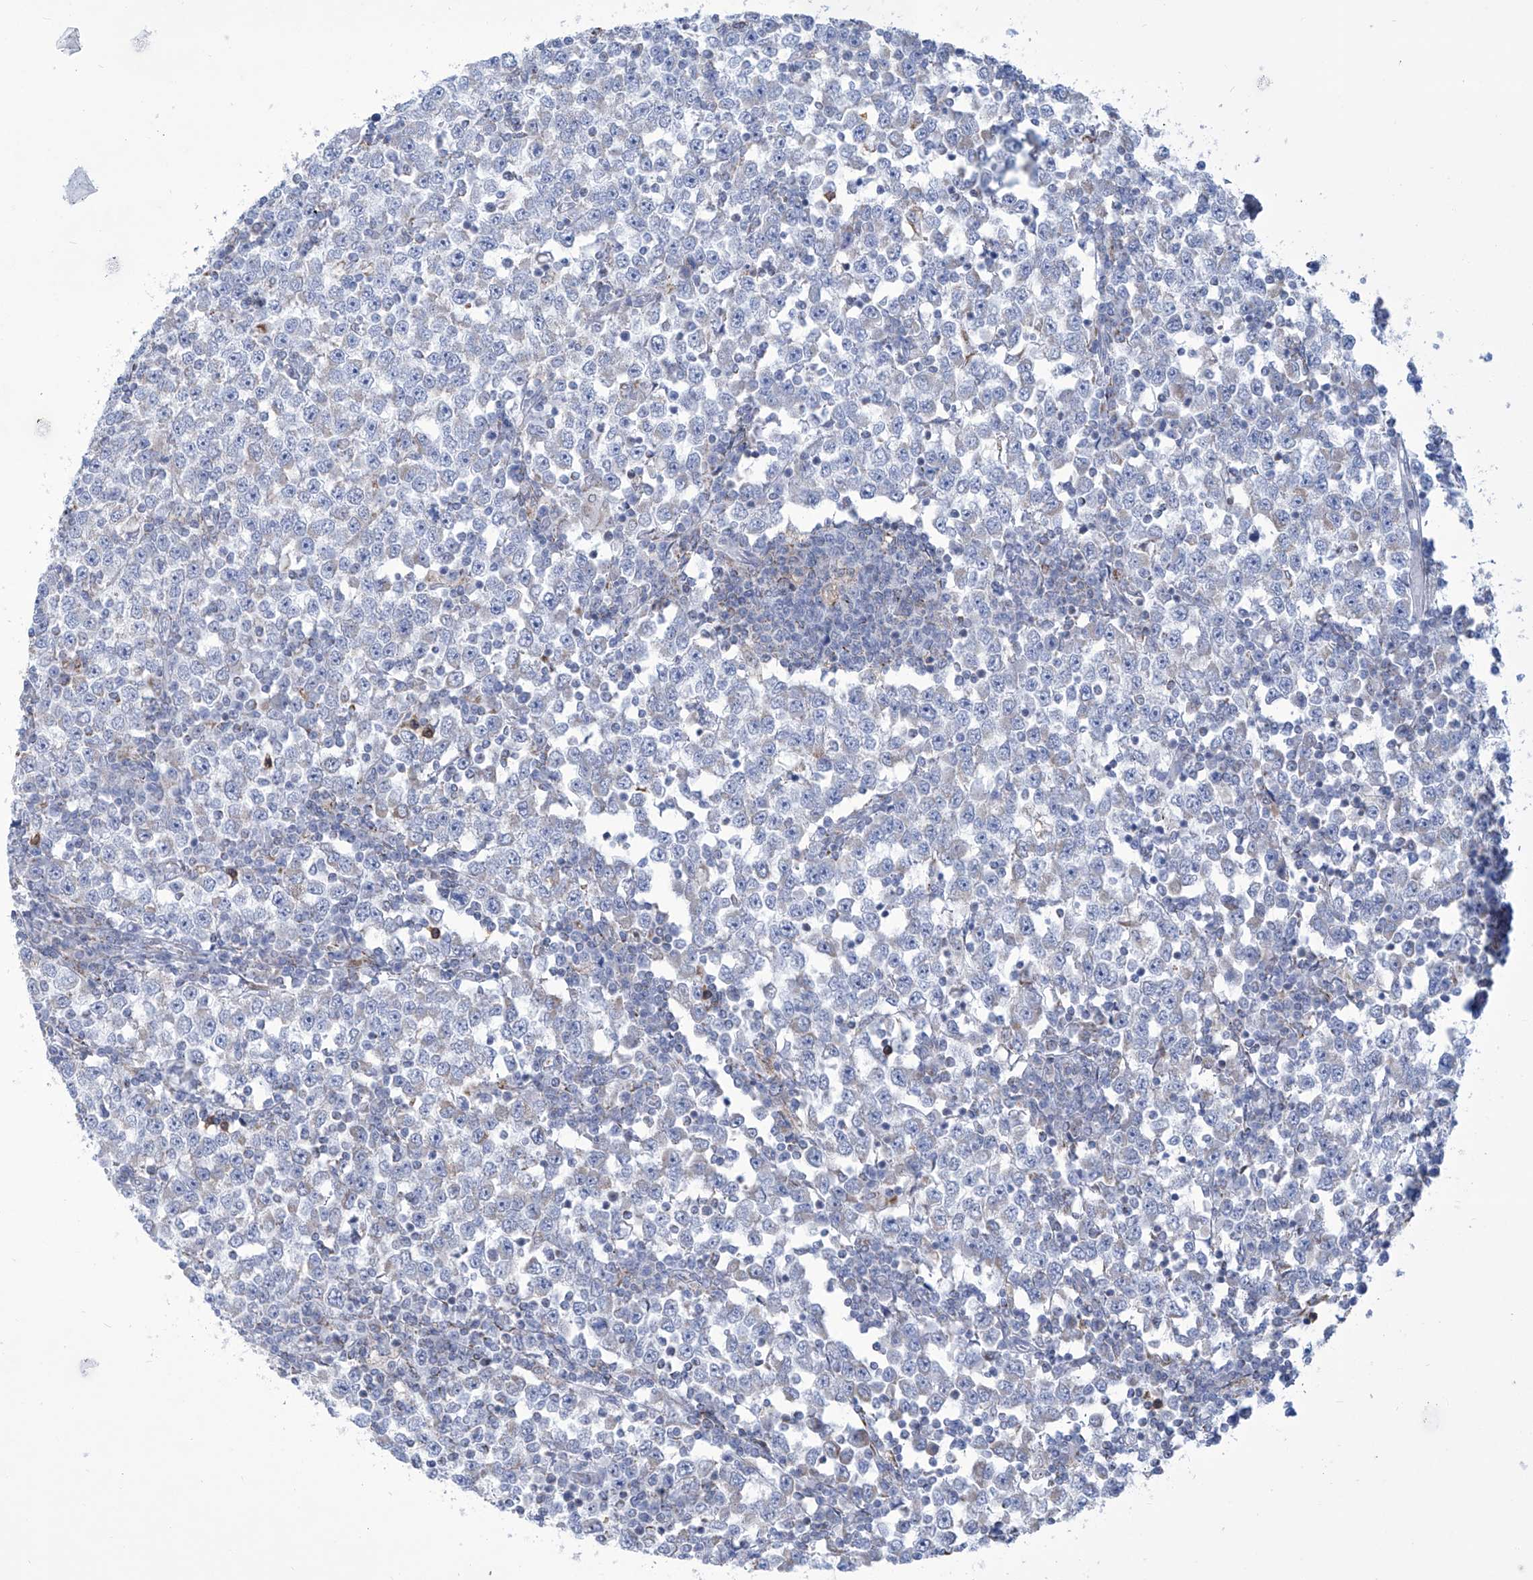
{"staining": {"intensity": "negative", "quantity": "none", "location": "none"}, "tissue": "testis cancer", "cell_type": "Tumor cells", "image_type": "cancer", "snomed": [{"axis": "morphology", "description": "Seminoma, NOS"}, {"axis": "topography", "description": "Testis"}], "caption": "Immunohistochemical staining of seminoma (testis) shows no significant positivity in tumor cells. (Brightfield microscopy of DAB (3,3'-diaminobenzidine) immunohistochemistry at high magnification).", "gene": "ALDH6A1", "patient": {"sex": "male", "age": 65}}